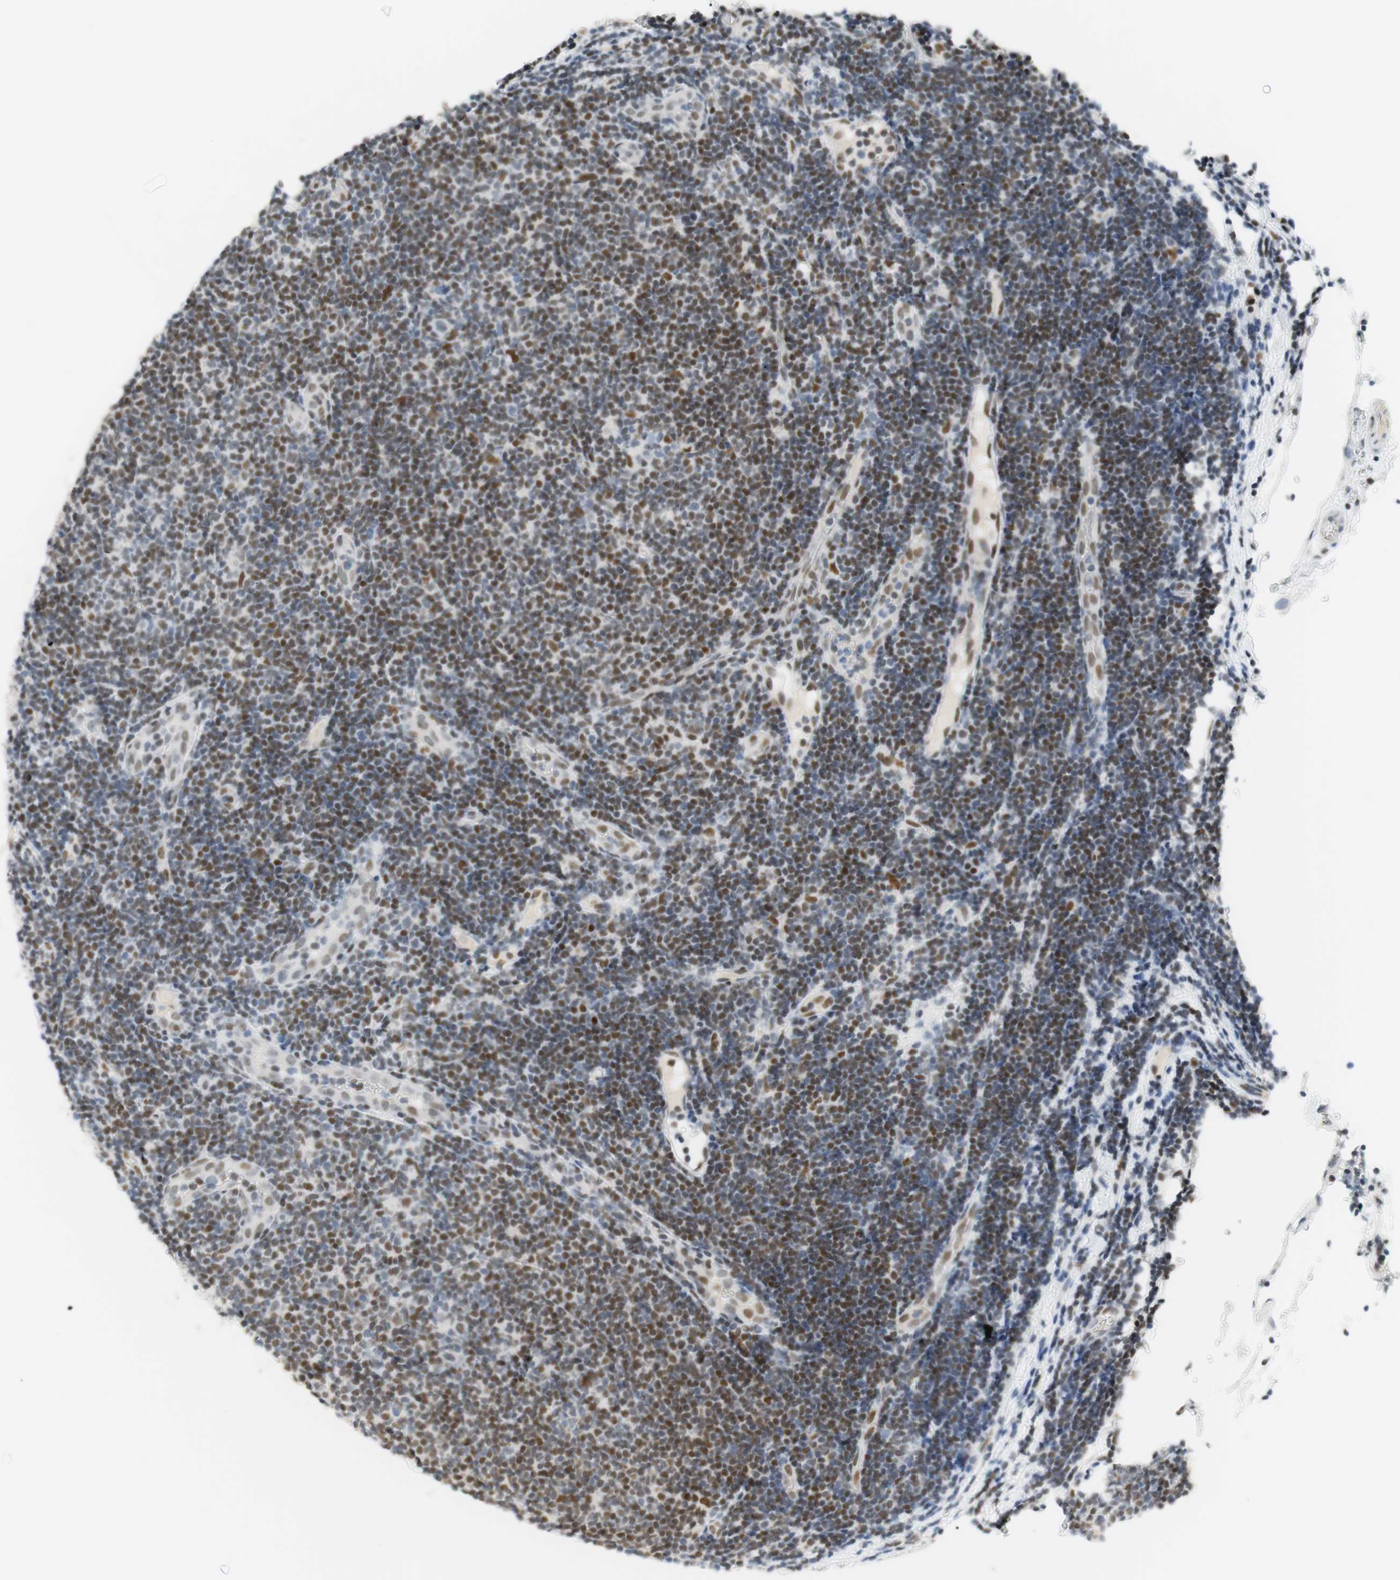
{"staining": {"intensity": "moderate", "quantity": "25%-75%", "location": "nuclear"}, "tissue": "lymphoma", "cell_type": "Tumor cells", "image_type": "cancer", "snomed": [{"axis": "morphology", "description": "Malignant lymphoma, non-Hodgkin's type, Low grade"}, {"axis": "topography", "description": "Lymph node"}], "caption": "Tumor cells reveal medium levels of moderate nuclear expression in approximately 25%-75% of cells in human malignant lymphoma, non-Hodgkin's type (low-grade). (DAB (3,3'-diaminobenzidine) IHC with brightfield microscopy, high magnification).", "gene": "BMI1", "patient": {"sex": "male", "age": 83}}